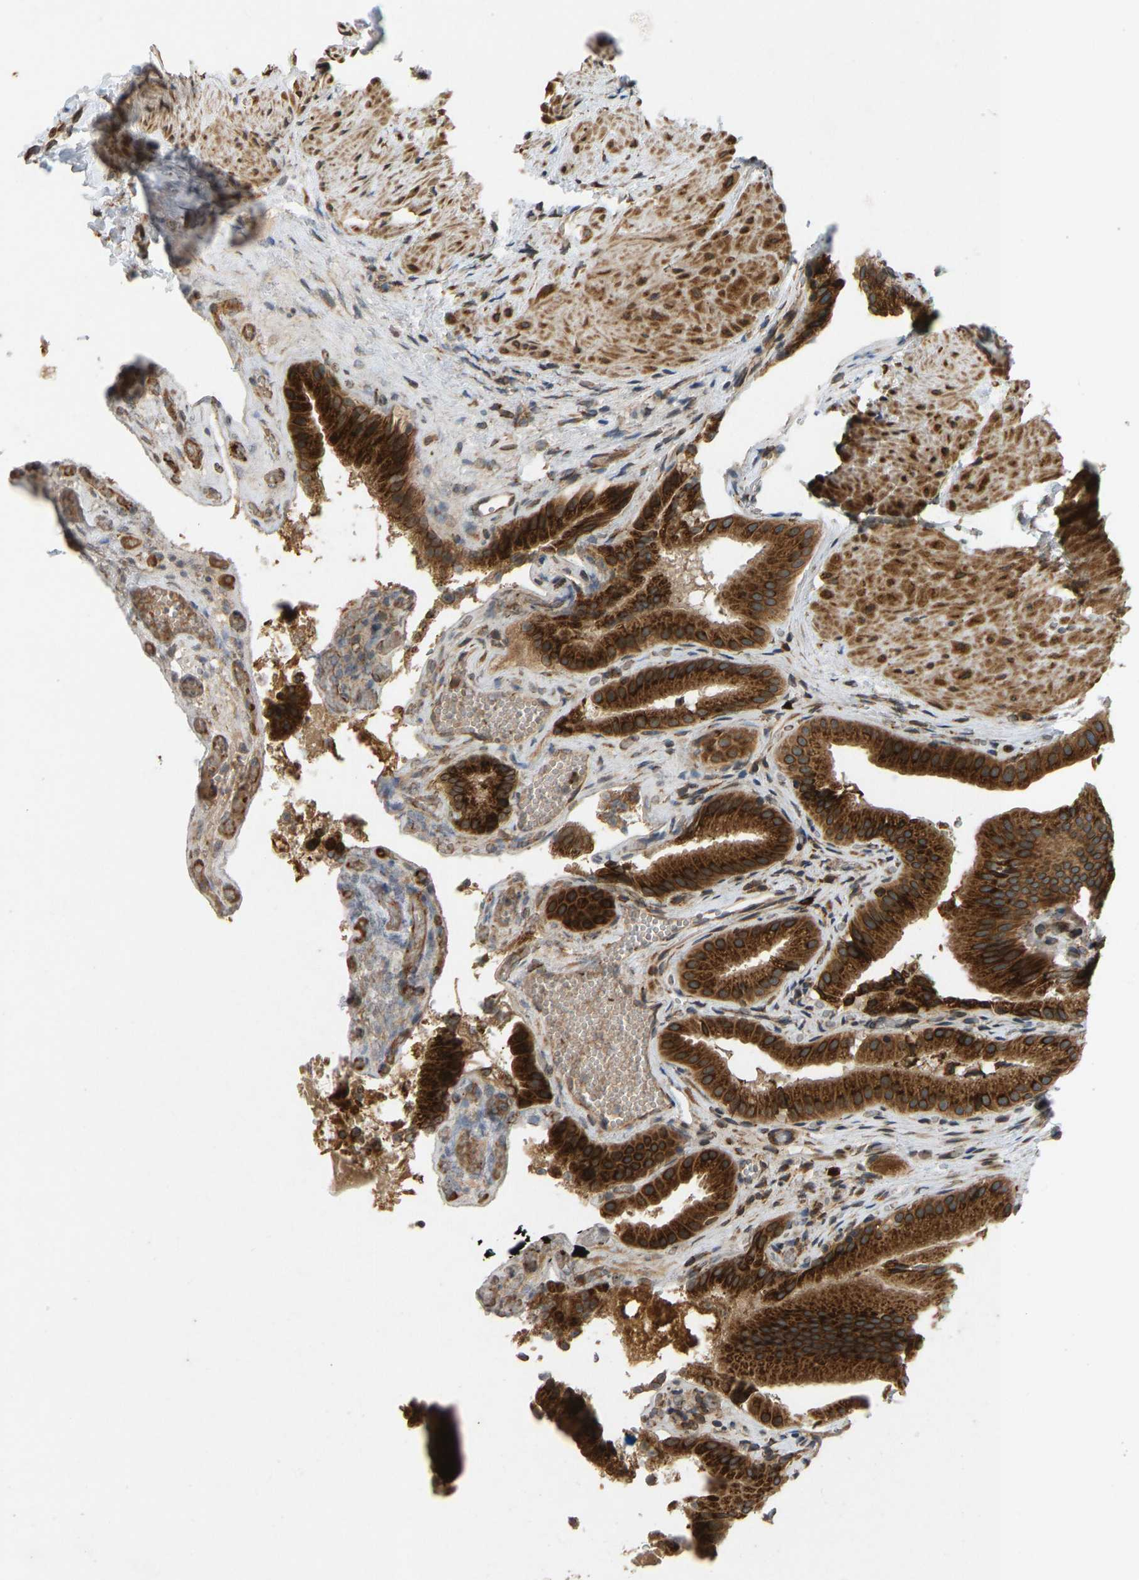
{"staining": {"intensity": "strong", "quantity": ">75%", "location": "cytoplasmic/membranous"}, "tissue": "gallbladder", "cell_type": "Glandular cells", "image_type": "normal", "snomed": [{"axis": "morphology", "description": "Normal tissue, NOS"}, {"axis": "topography", "description": "Gallbladder"}], "caption": "Immunohistochemical staining of benign human gallbladder demonstrates high levels of strong cytoplasmic/membranous positivity in about >75% of glandular cells.", "gene": "RPN2", "patient": {"sex": "male", "age": 49}}